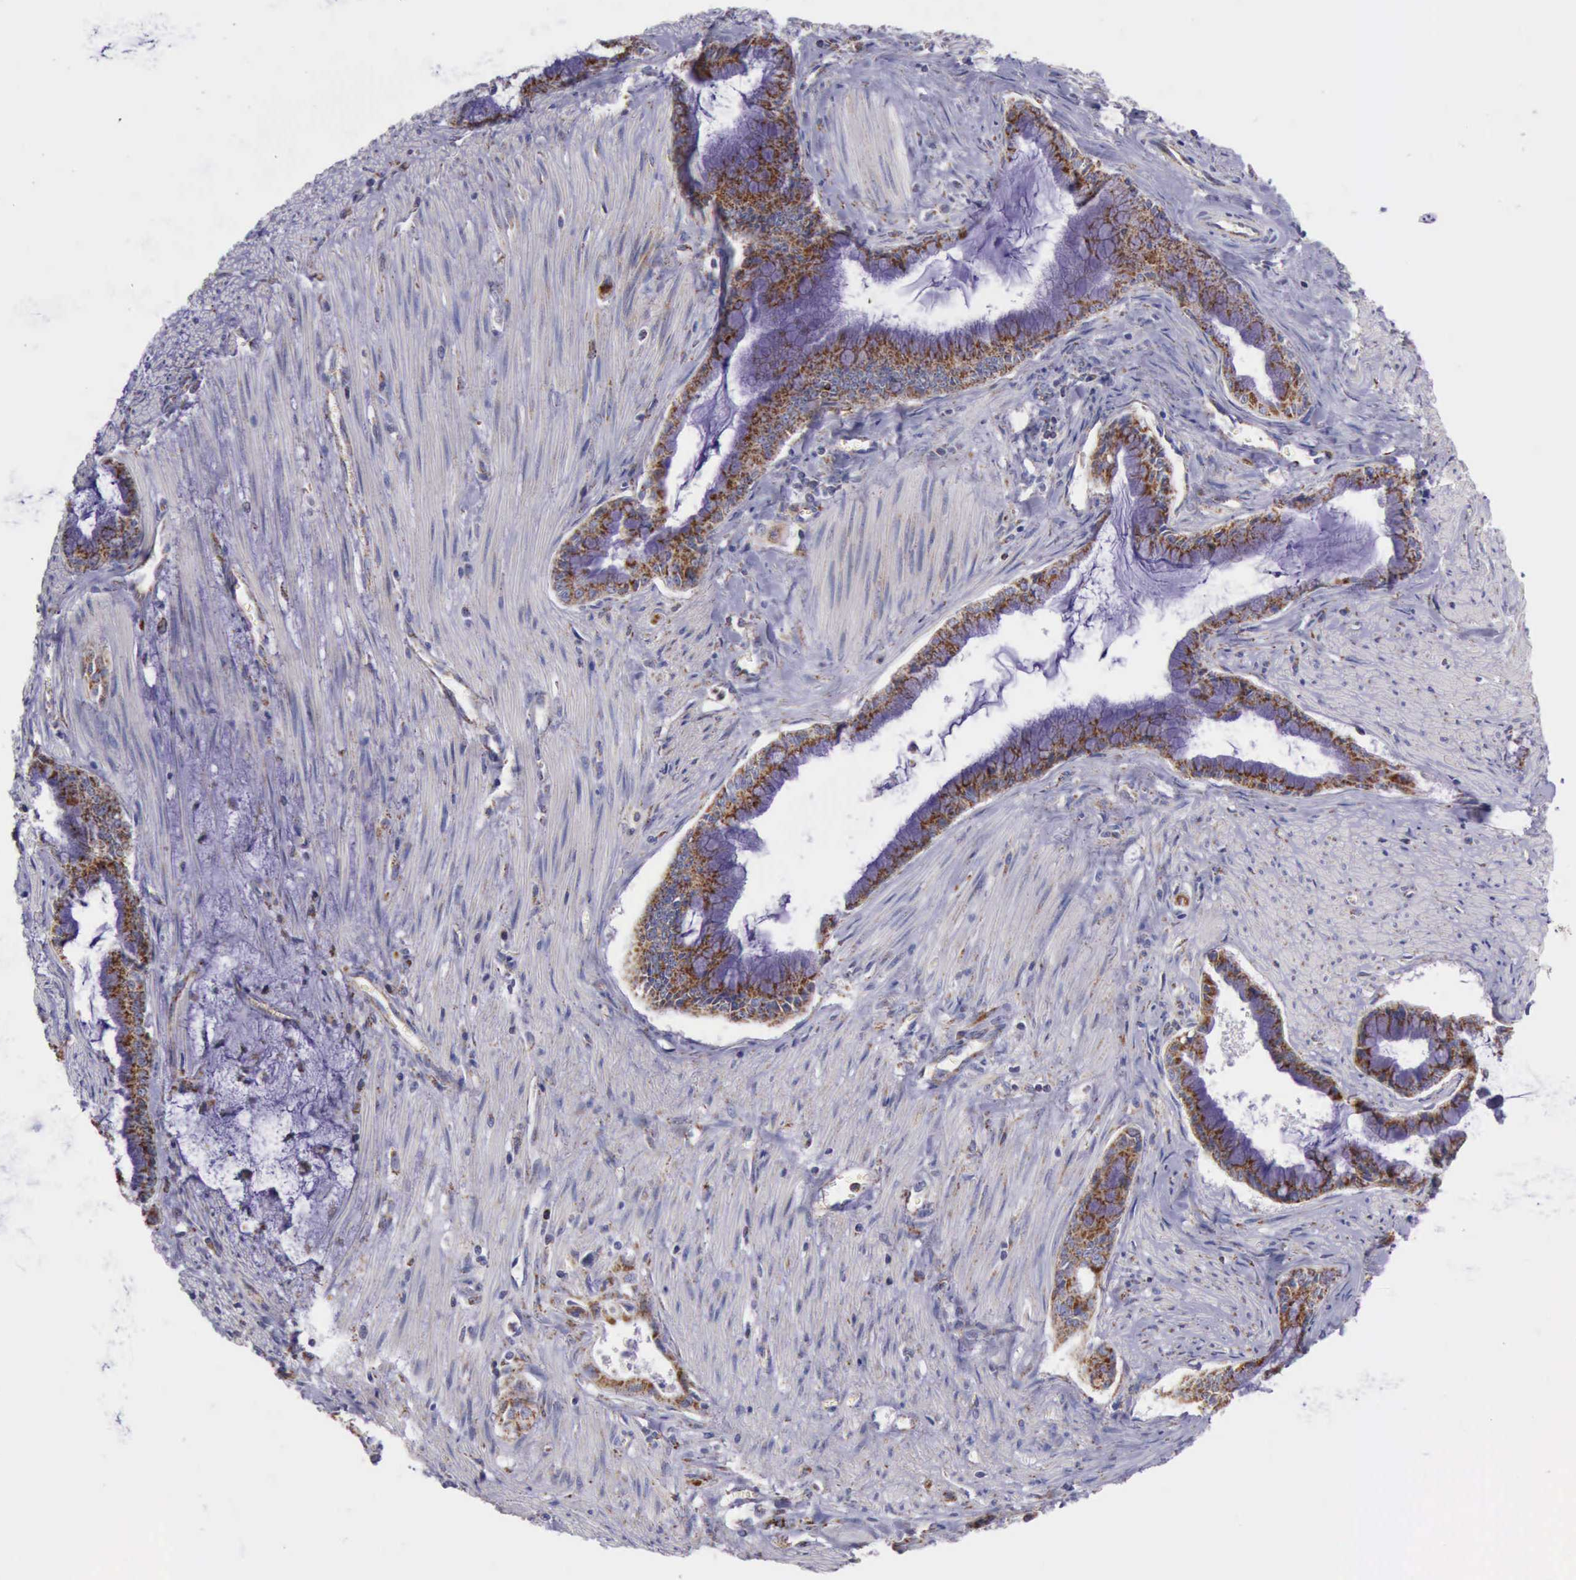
{"staining": {"intensity": "moderate", "quantity": ">75%", "location": "cytoplasmic/membranous"}, "tissue": "pancreatic cancer", "cell_type": "Tumor cells", "image_type": "cancer", "snomed": [{"axis": "morphology", "description": "Adenocarcinoma, NOS"}, {"axis": "topography", "description": "Pancreas"}], "caption": "A brown stain highlights moderate cytoplasmic/membranous staining of a protein in adenocarcinoma (pancreatic) tumor cells. Immunohistochemistry (ihc) stains the protein in brown and the nuclei are stained blue.", "gene": "TXN2", "patient": {"sex": "male", "age": 59}}